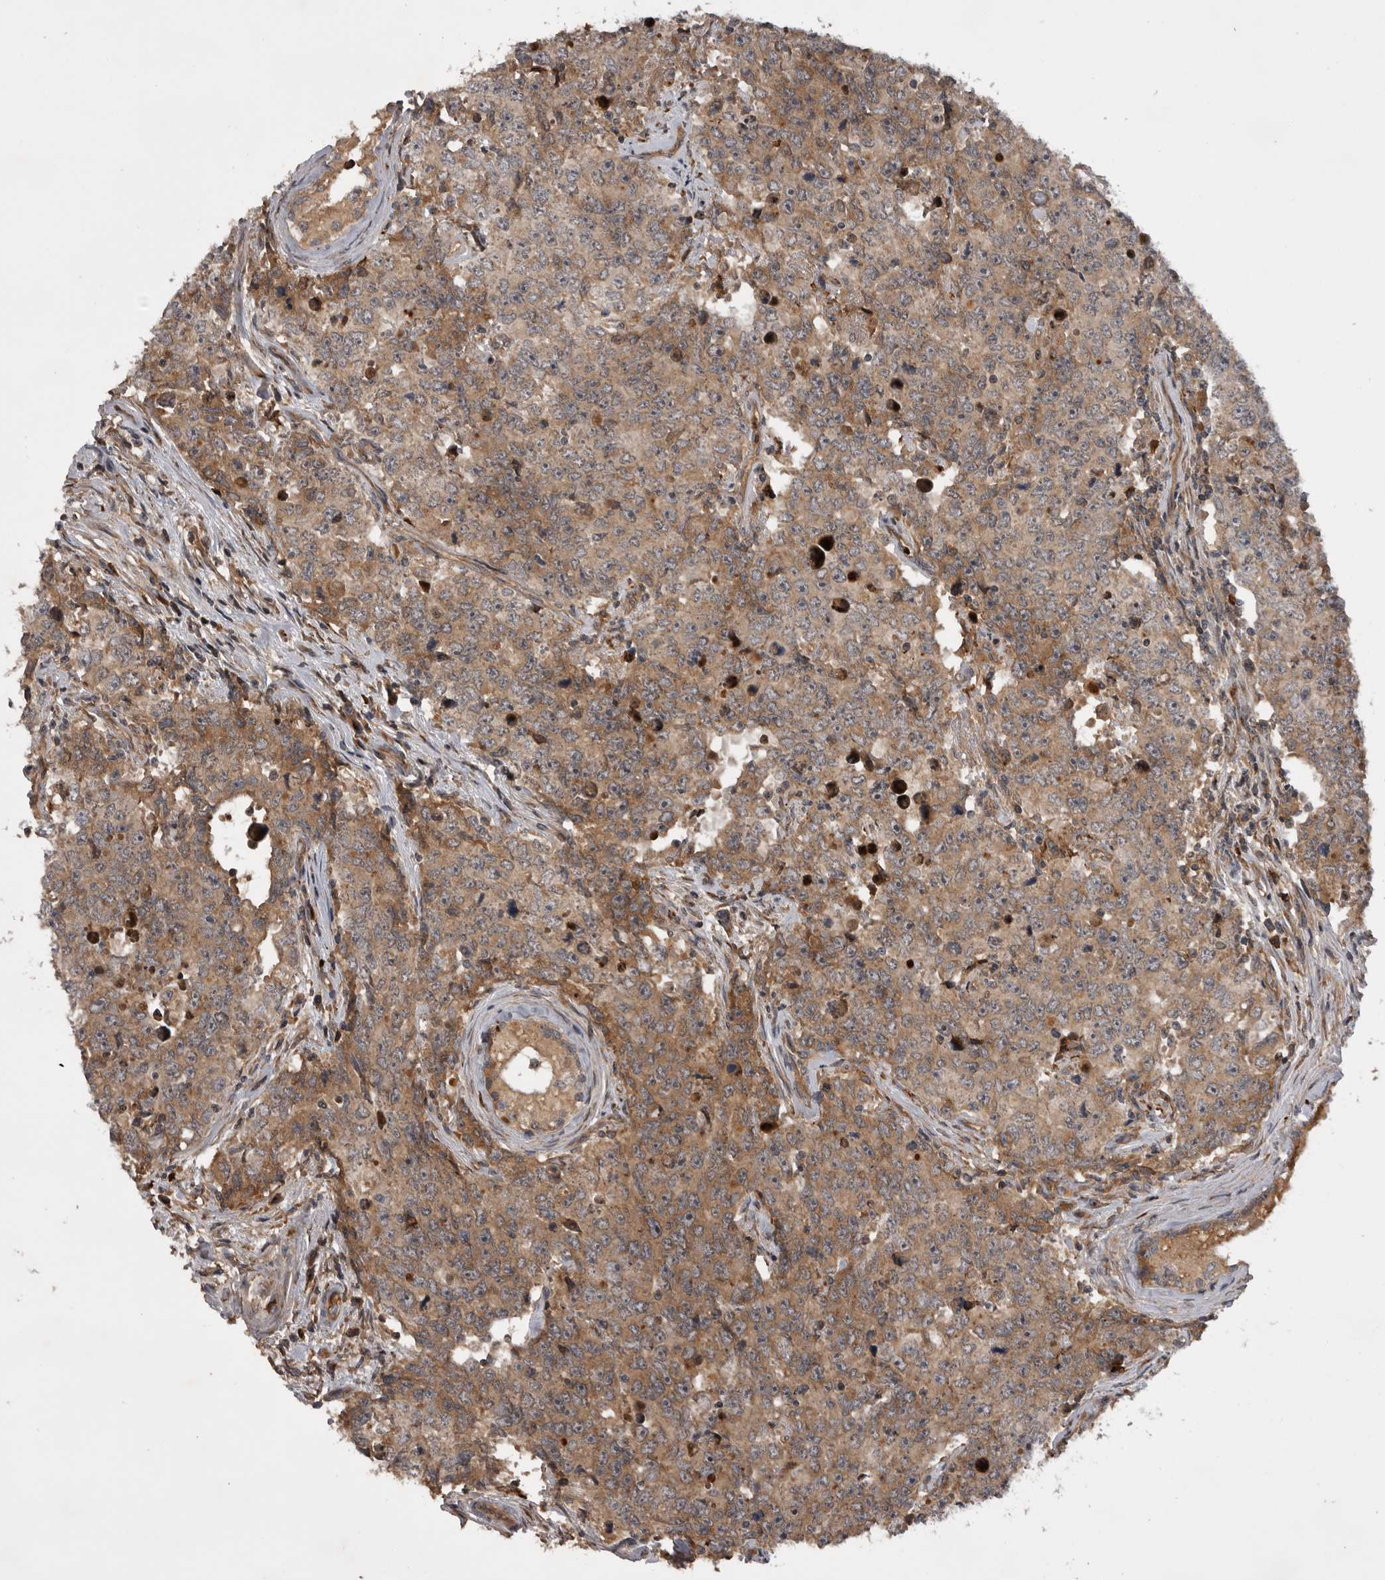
{"staining": {"intensity": "moderate", "quantity": ">75%", "location": "cytoplasmic/membranous"}, "tissue": "testis cancer", "cell_type": "Tumor cells", "image_type": "cancer", "snomed": [{"axis": "morphology", "description": "Carcinoma, Embryonal, NOS"}, {"axis": "topography", "description": "Testis"}], "caption": "DAB (3,3'-diaminobenzidine) immunohistochemical staining of testis embryonal carcinoma demonstrates moderate cytoplasmic/membranous protein positivity in approximately >75% of tumor cells.", "gene": "RAB3GAP2", "patient": {"sex": "male", "age": 28}}